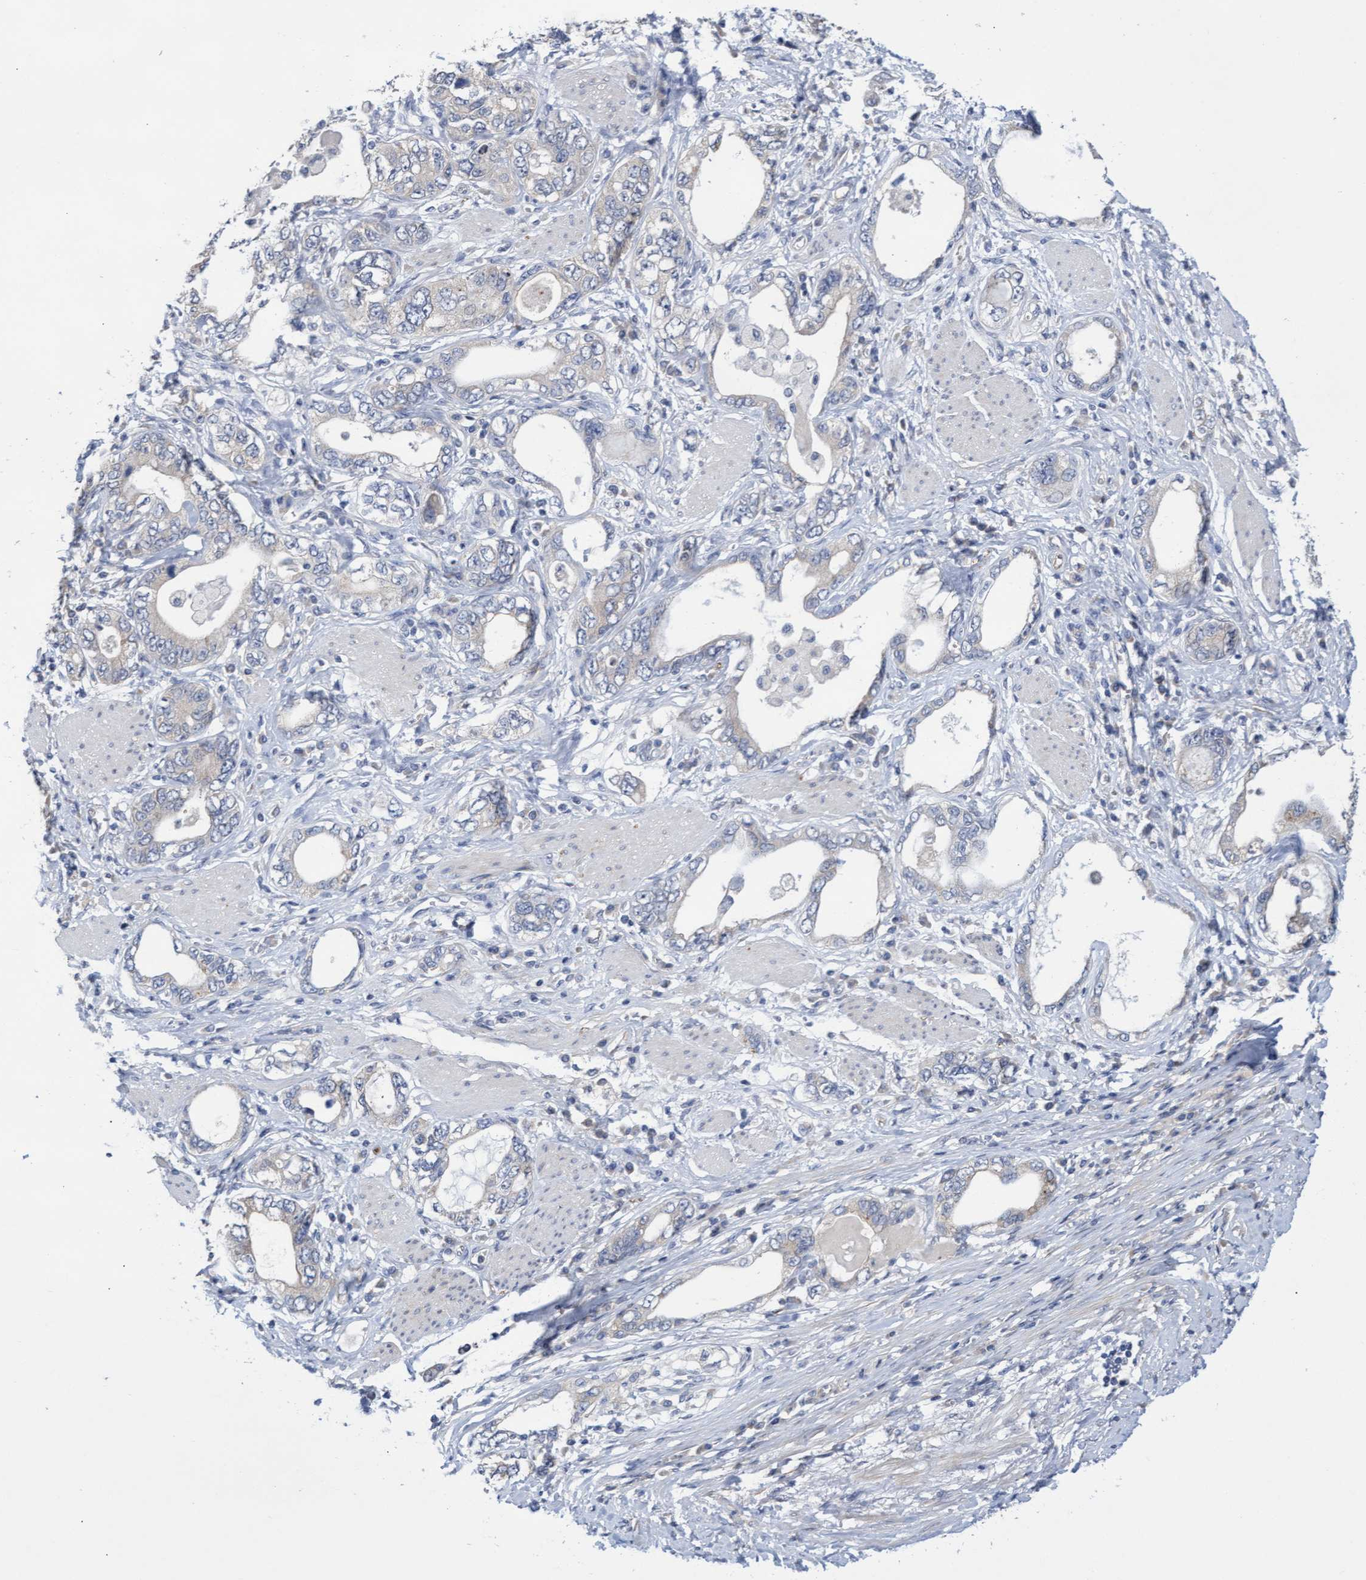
{"staining": {"intensity": "weak", "quantity": "<25%", "location": "cytoplasmic/membranous"}, "tissue": "stomach cancer", "cell_type": "Tumor cells", "image_type": "cancer", "snomed": [{"axis": "morphology", "description": "Adenocarcinoma, NOS"}, {"axis": "topography", "description": "Stomach, lower"}], "caption": "Immunohistochemical staining of human adenocarcinoma (stomach) displays no significant expression in tumor cells.", "gene": "ABCF2", "patient": {"sex": "female", "age": 93}}